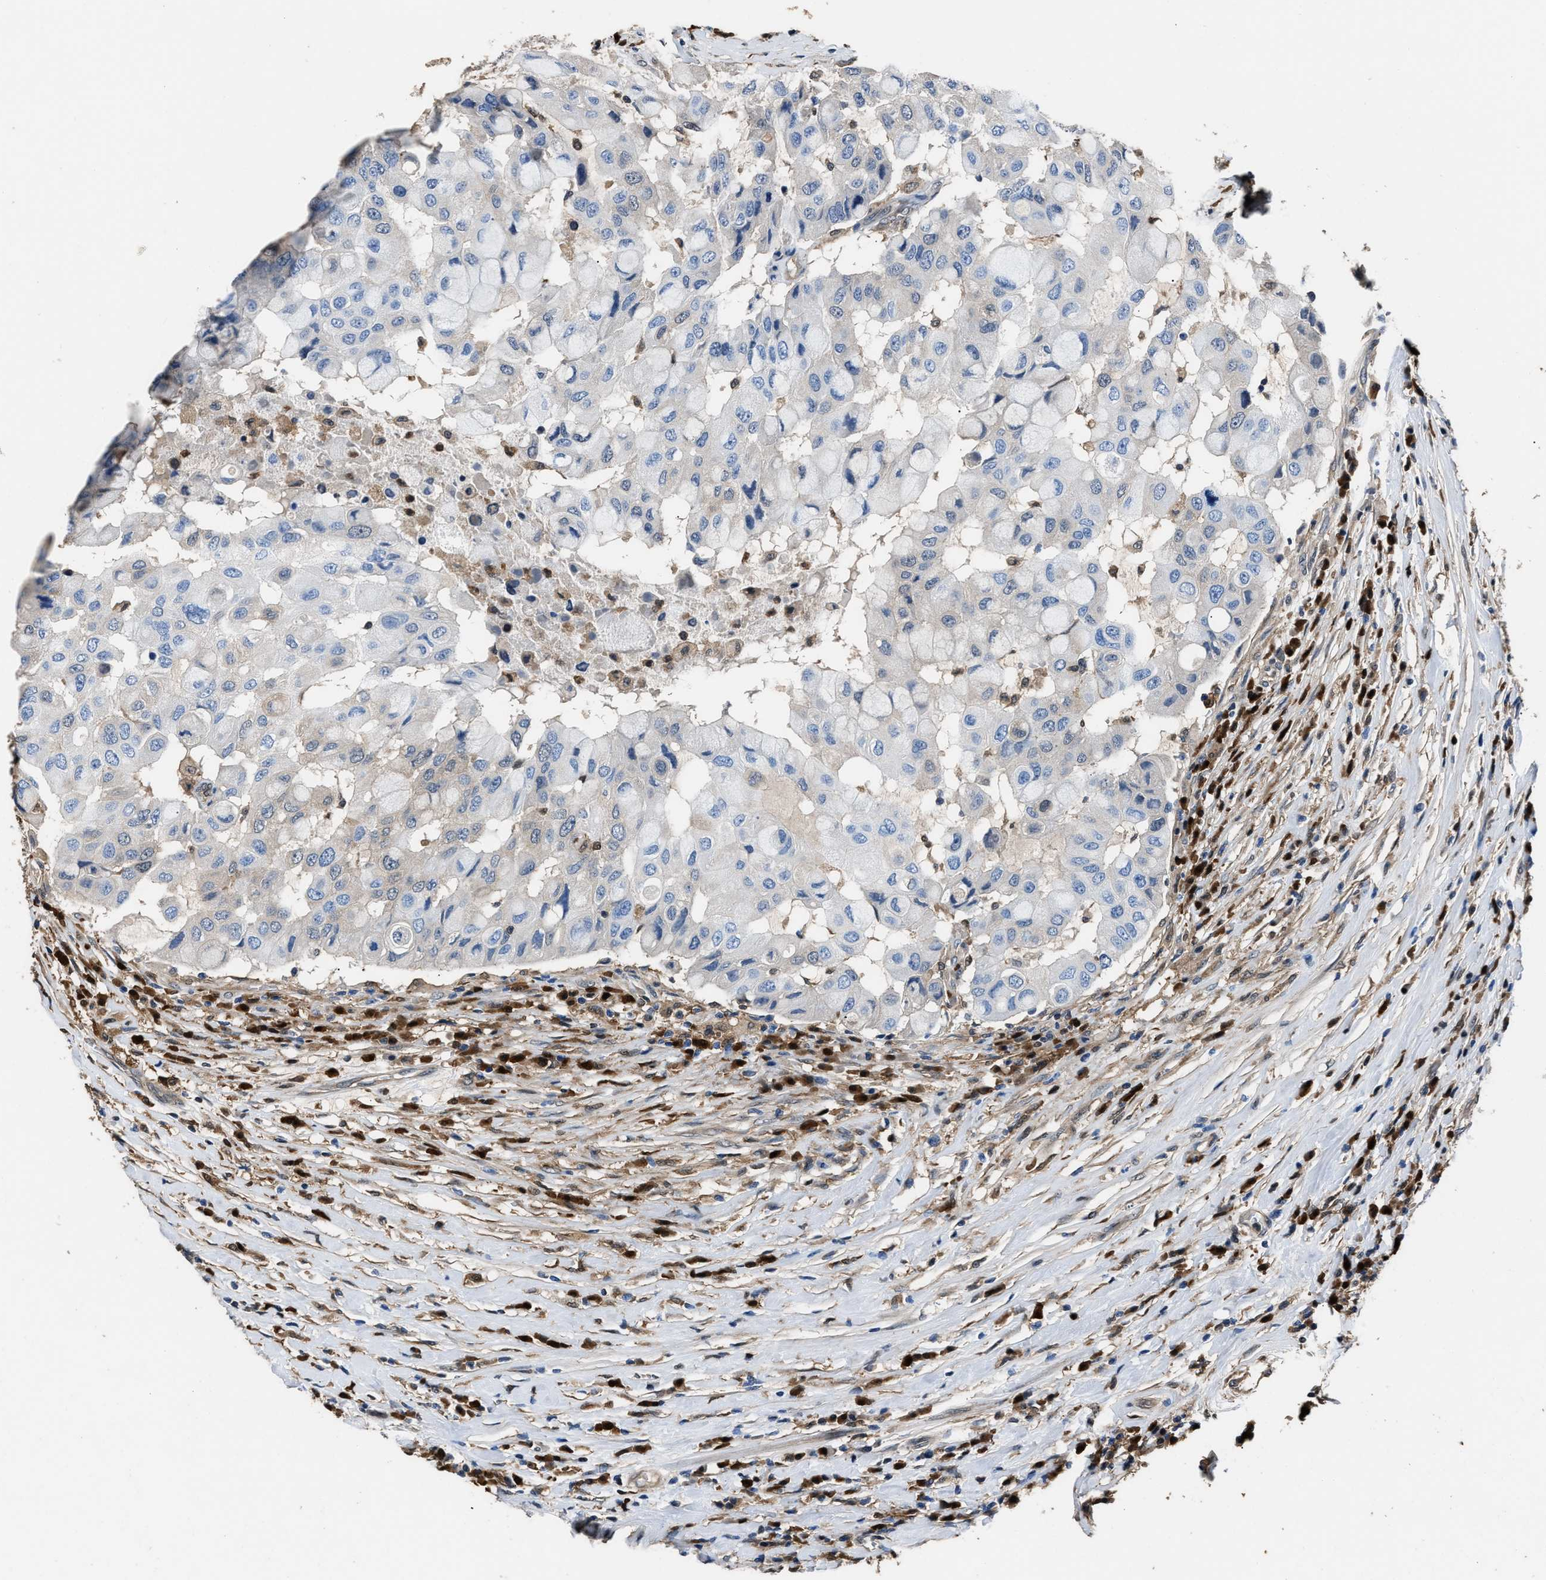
{"staining": {"intensity": "moderate", "quantity": "<25%", "location": "cytoplasmic/membranous"}, "tissue": "breast cancer", "cell_type": "Tumor cells", "image_type": "cancer", "snomed": [{"axis": "morphology", "description": "Duct carcinoma"}, {"axis": "topography", "description": "Breast"}], "caption": "IHC micrograph of human breast invasive ductal carcinoma stained for a protein (brown), which exhibits low levels of moderate cytoplasmic/membranous expression in about <25% of tumor cells.", "gene": "GSTP1", "patient": {"sex": "female", "age": 27}}